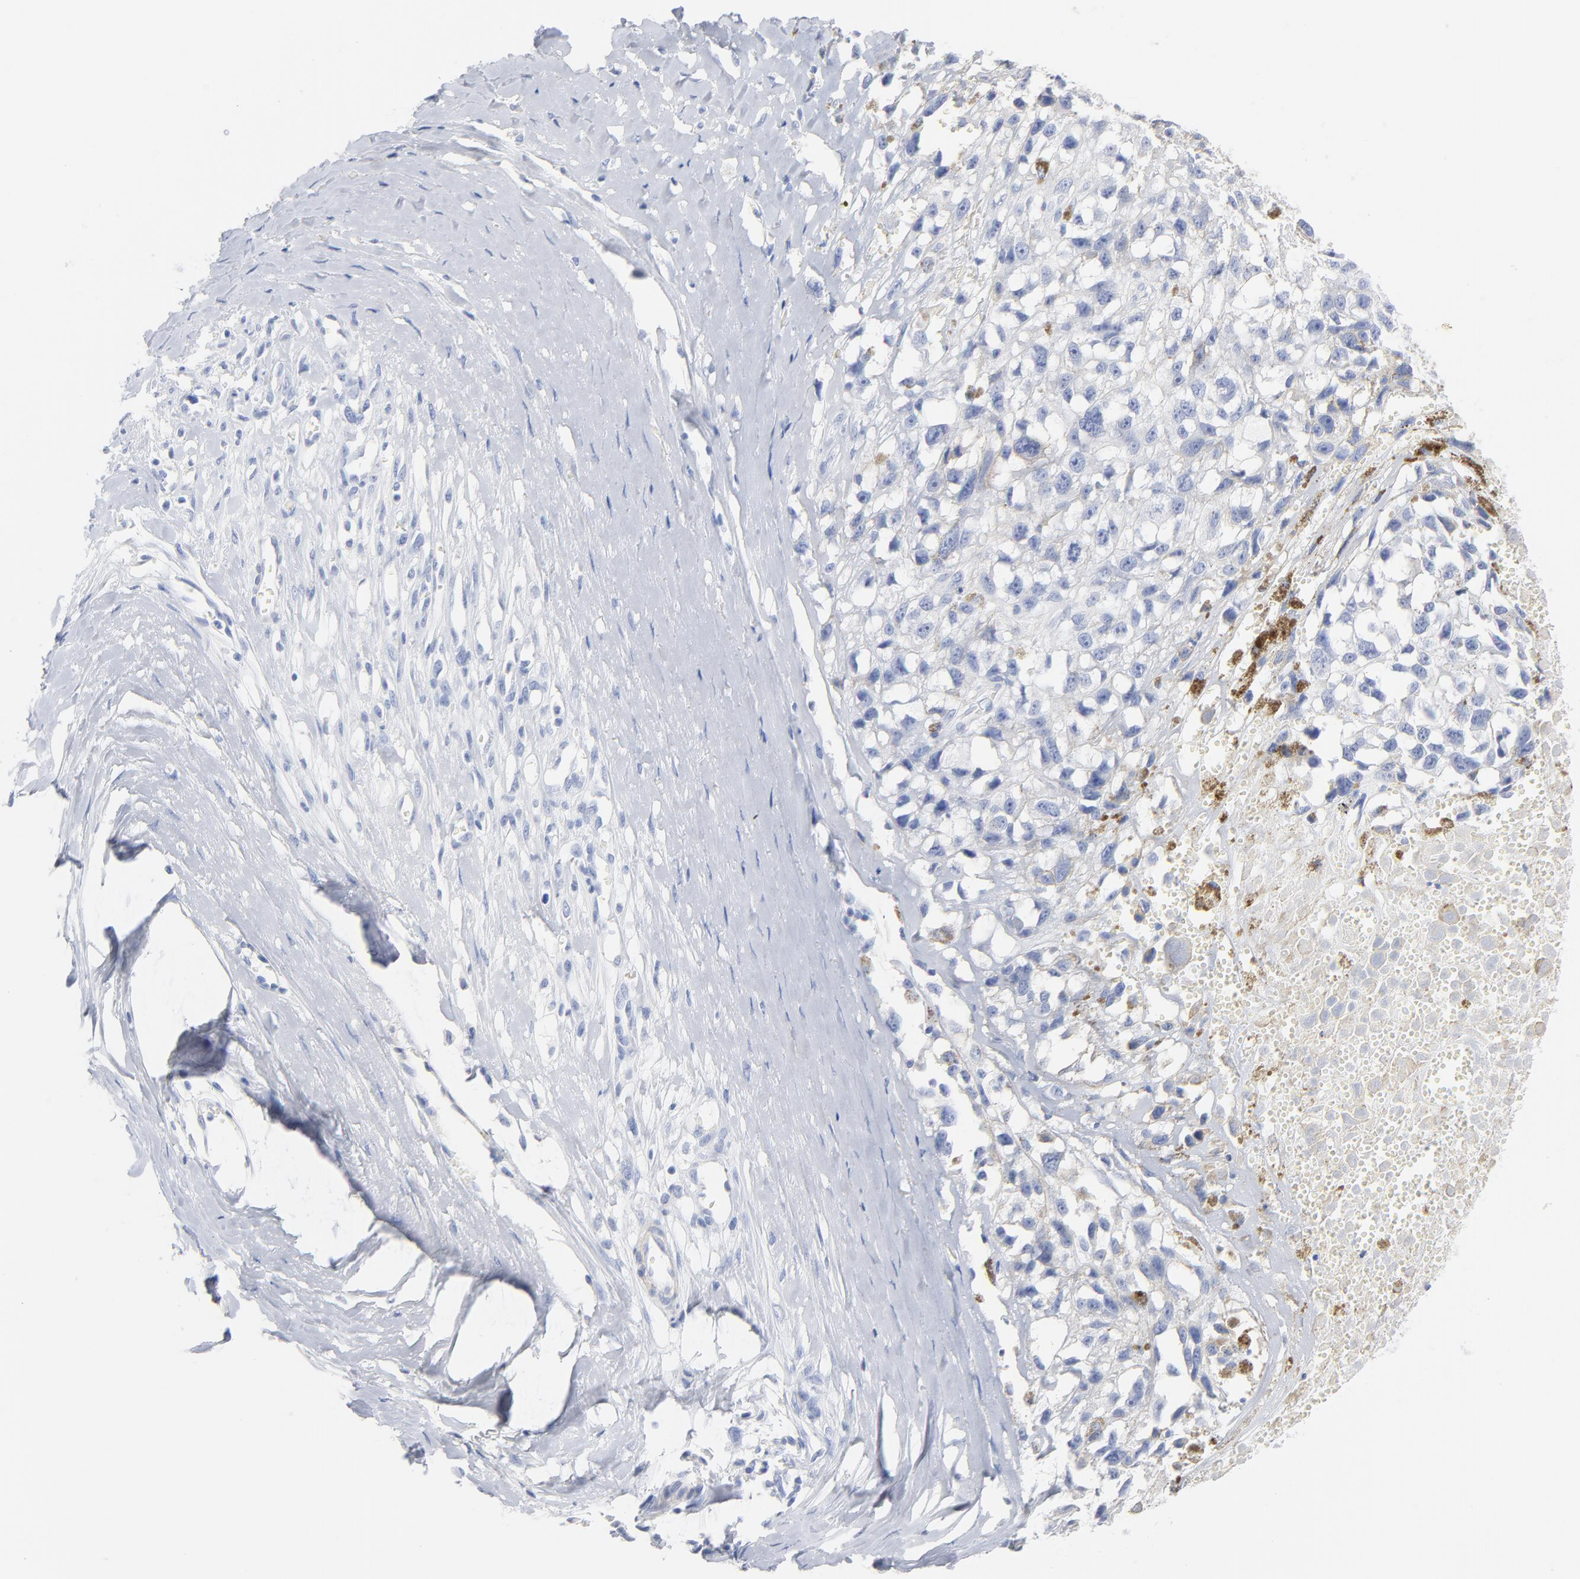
{"staining": {"intensity": "negative", "quantity": "none", "location": "none"}, "tissue": "melanoma", "cell_type": "Tumor cells", "image_type": "cancer", "snomed": [{"axis": "morphology", "description": "Malignant melanoma, Metastatic site"}, {"axis": "topography", "description": "Lymph node"}], "caption": "Immunohistochemistry (IHC) histopathology image of neoplastic tissue: human malignant melanoma (metastatic site) stained with DAB shows no significant protein staining in tumor cells.", "gene": "AGTR1", "patient": {"sex": "male", "age": 59}}